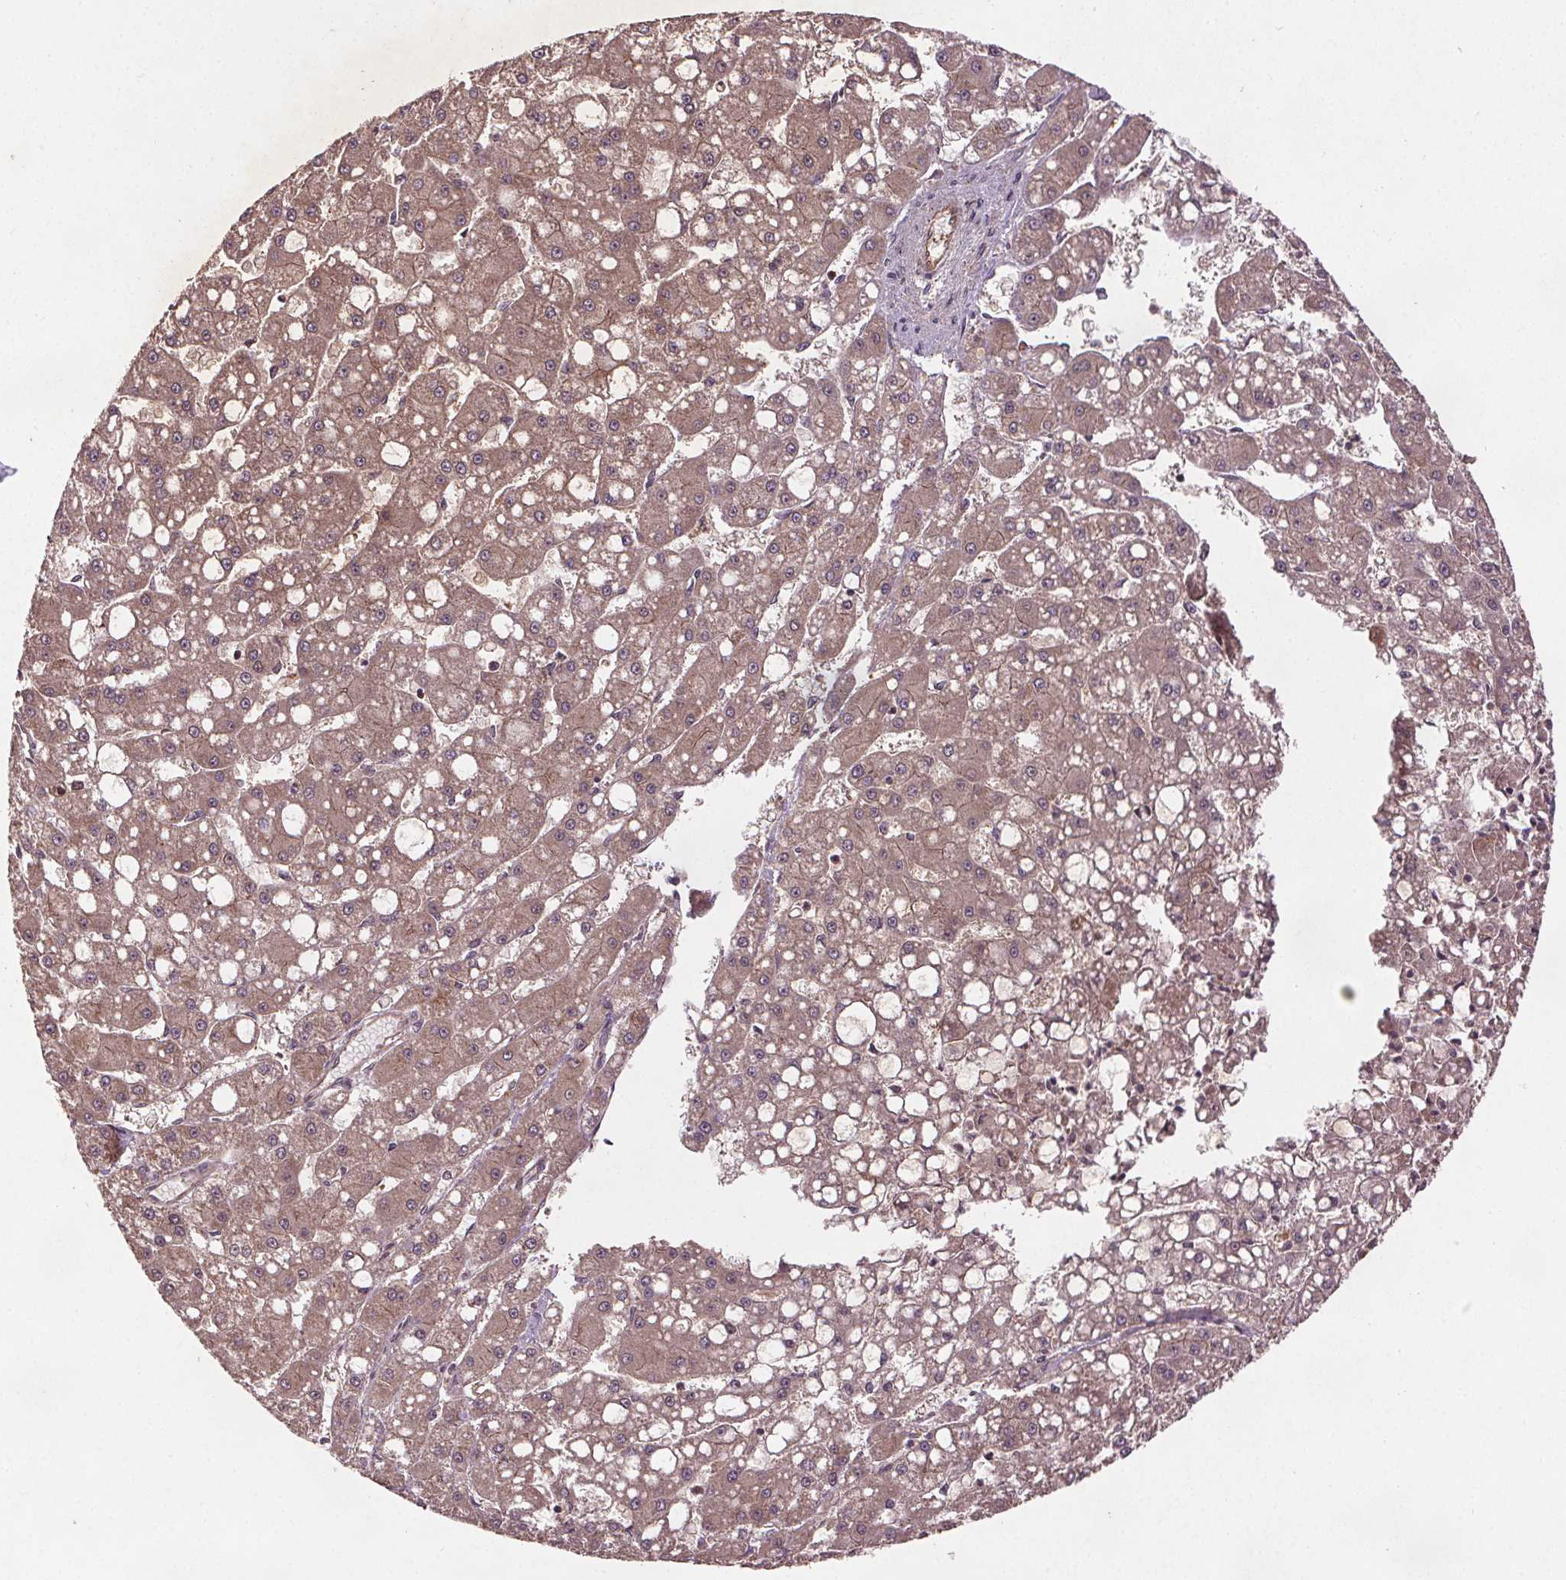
{"staining": {"intensity": "weak", "quantity": "<25%", "location": "cytoplasmic/membranous"}, "tissue": "liver cancer", "cell_type": "Tumor cells", "image_type": "cancer", "snomed": [{"axis": "morphology", "description": "Carcinoma, Hepatocellular, NOS"}, {"axis": "topography", "description": "Liver"}], "caption": "Immunohistochemical staining of human liver cancer (hepatocellular carcinoma) reveals no significant expression in tumor cells.", "gene": "SEC14L2", "patient": {"sex": "male", "age": 67}}